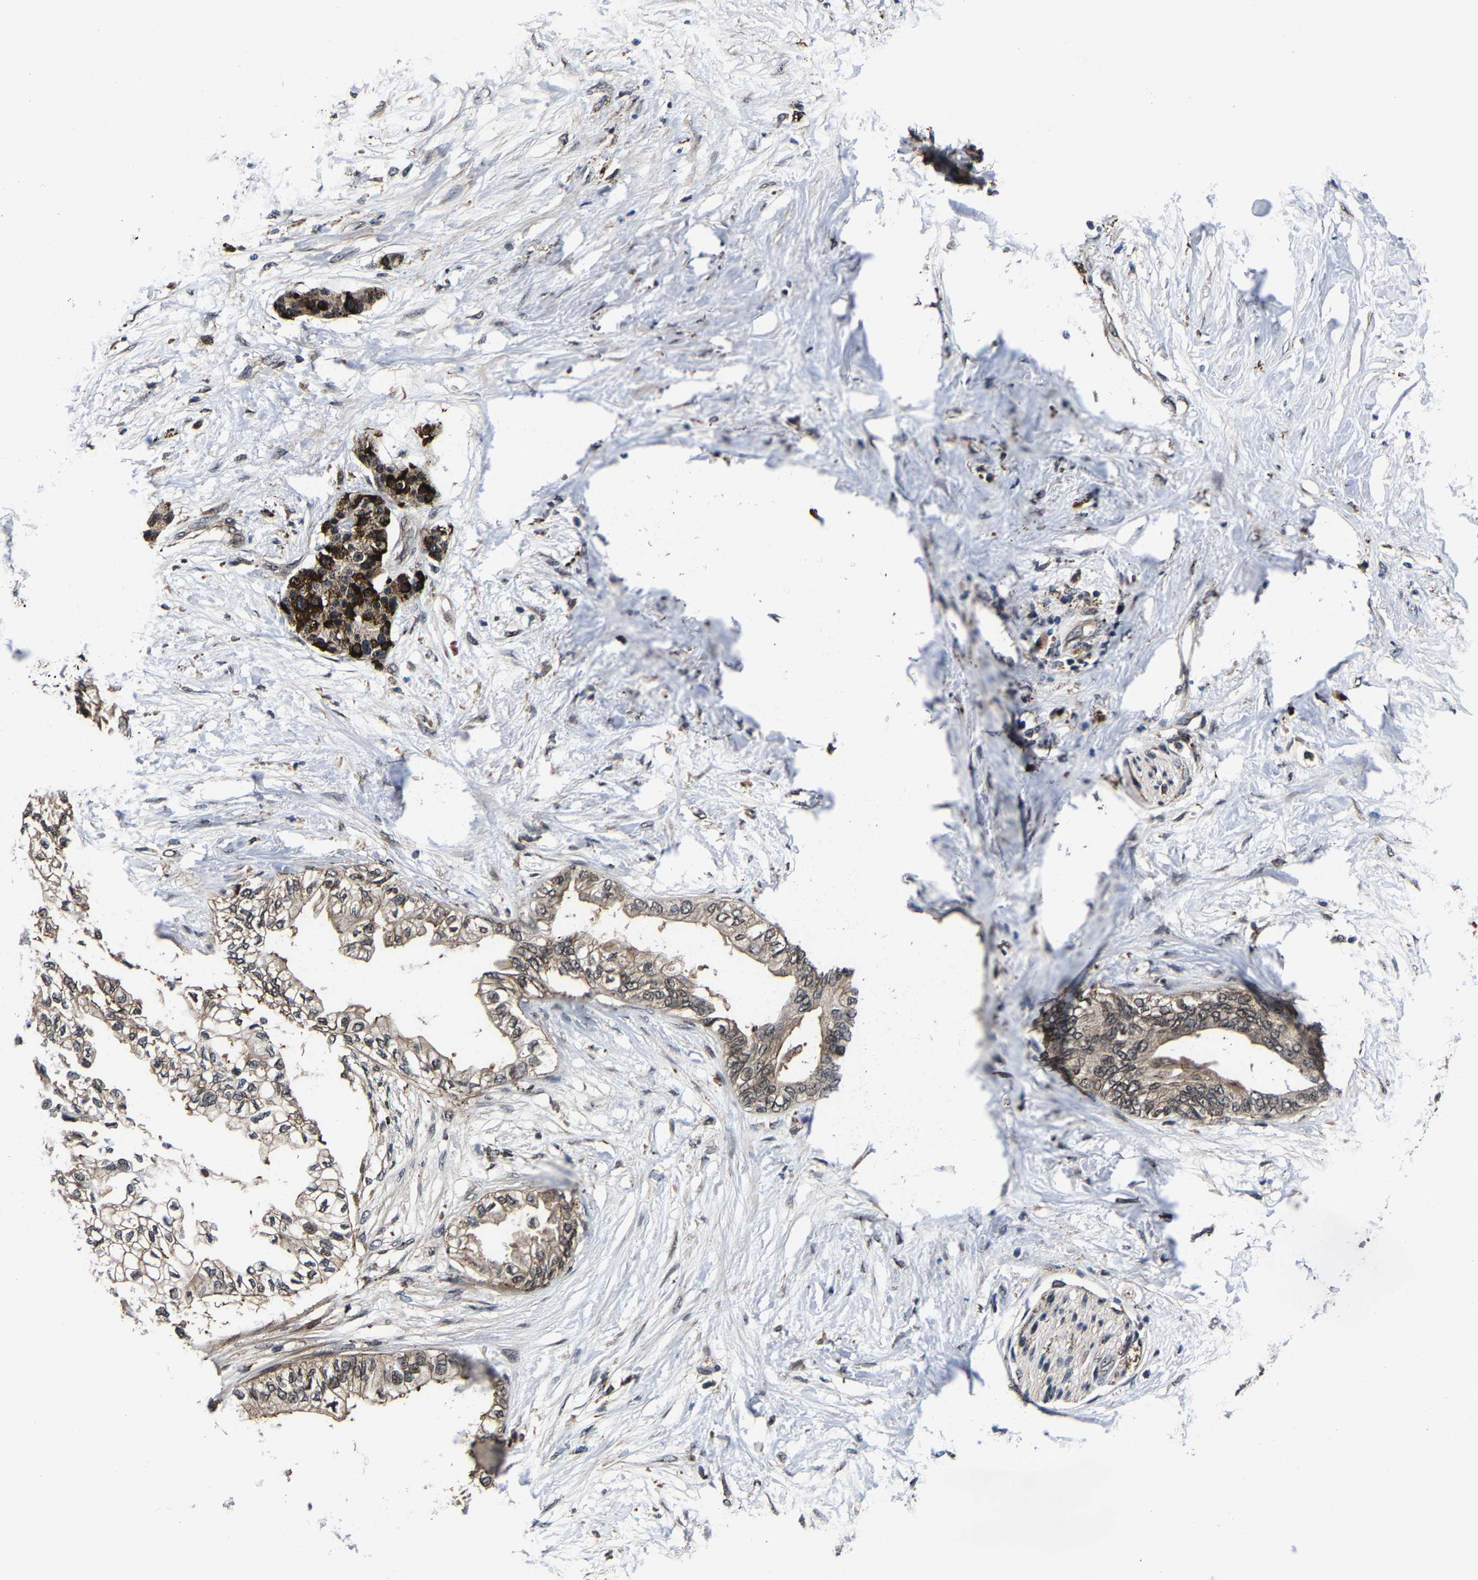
{"staining": {"intensity": "moderate", "quantity": "25%-75%", "location": "cytoplasmic/membranous"}, "tissue": "pancreatic cancer", "cell_type": "Tumor cells", "image_type": "cancer", "snomed": [{"axis": "morphology", "description": "Normal tissue, NOS"}, {"axis": "morphology", "description": "Adenocarcinoma, NOS"}, {"axis": "topography", "description": "Pancreas"}, {"axis": "topography", "description": "Duodenum"}], "caption": "Adenocarcinoma (pancreatic) stained with DAB immunohistochemistry (IHC) demonstrates medium levels of moderate cytoplasmic/membranous staining in approximately 25%-75% of tumor cells. The staining was performed using DAB to visualize the protein expression in brown, while the nuclei were stained in blue with hematoxylin (Magnification: 20x).", "gene": "ZCCHC7", "patient": {"sex": "female", "age": 60}}